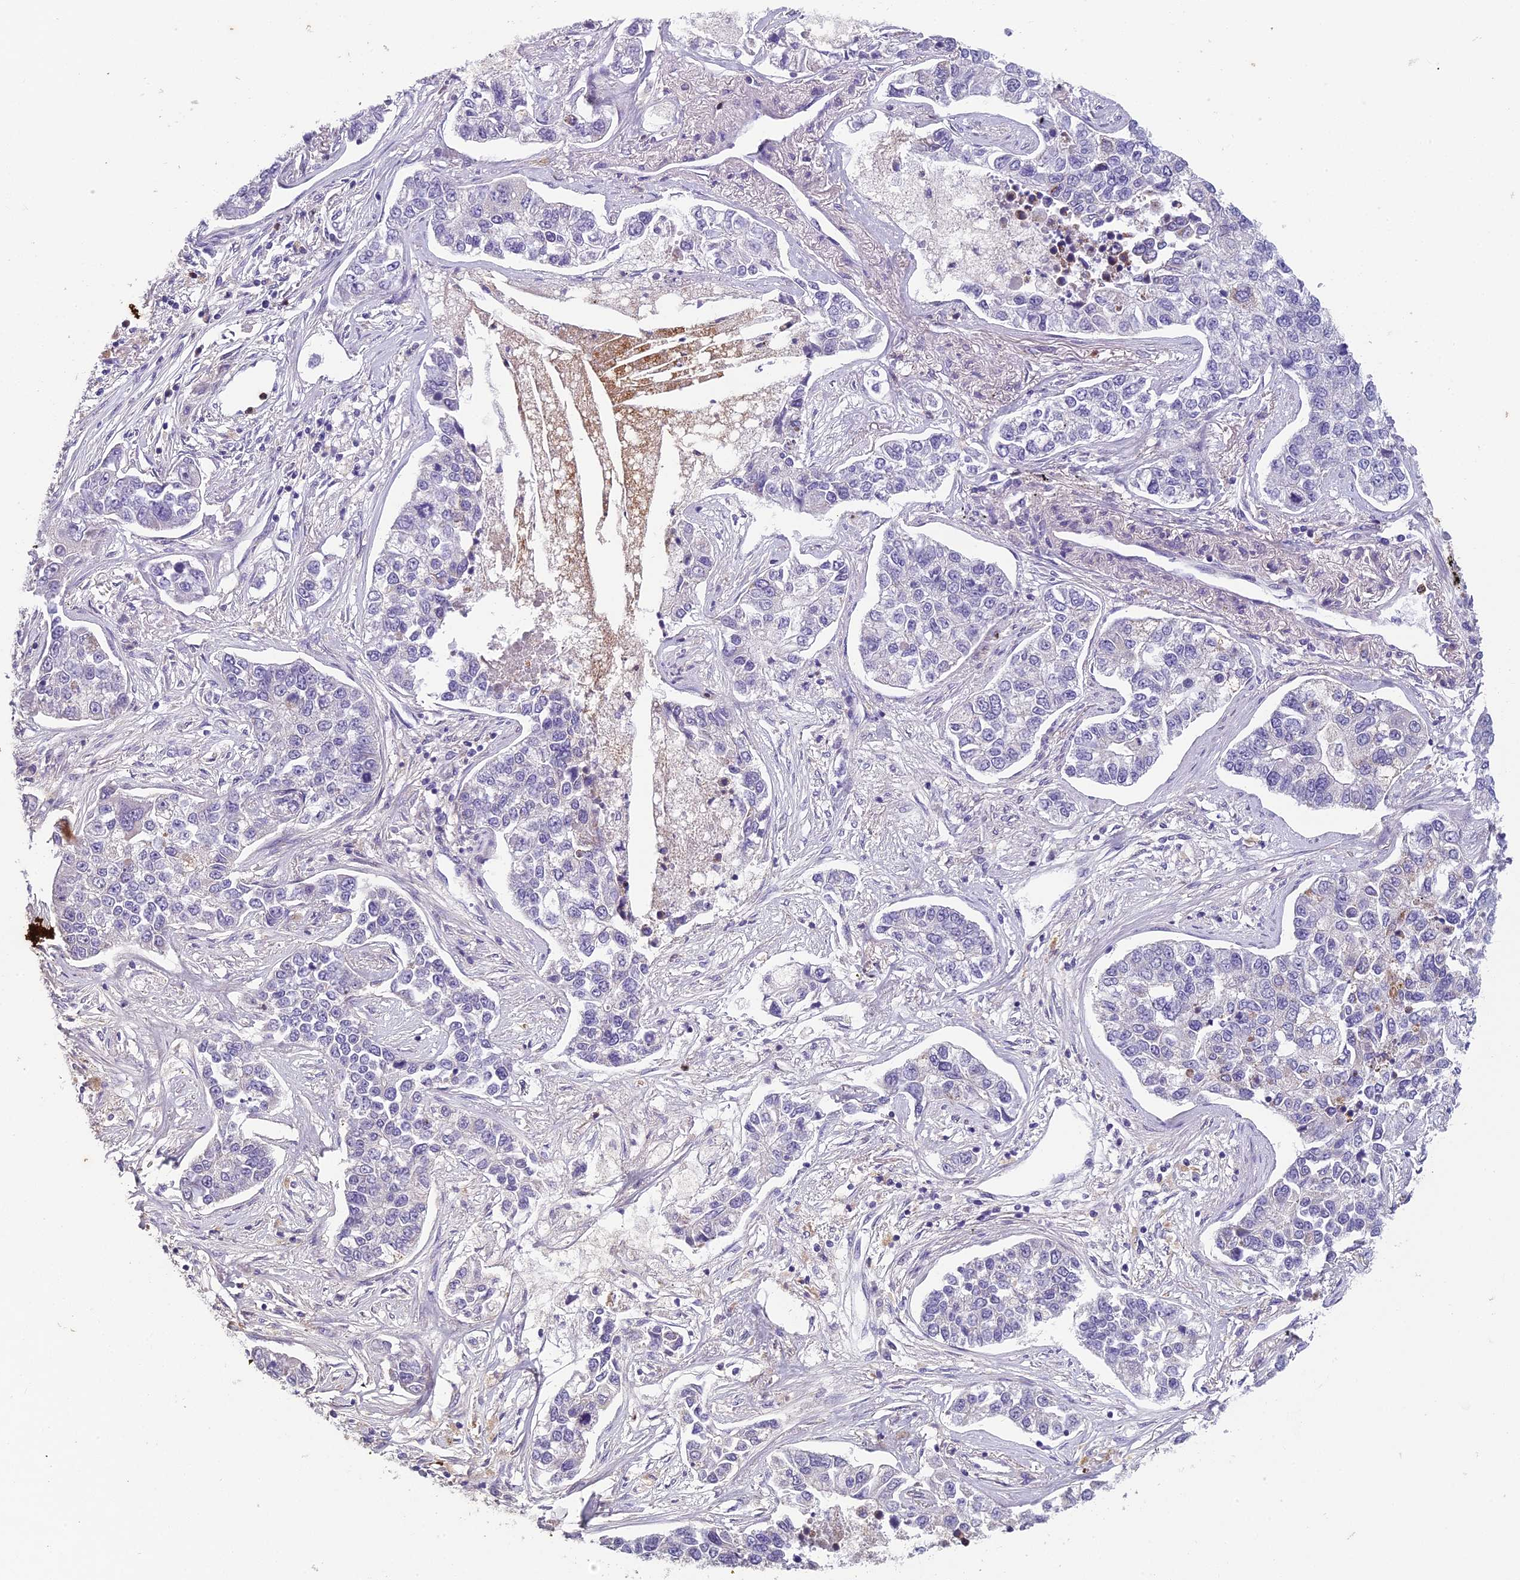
{"staining": {"intensity": "negative", "quantity": "none", "location": "none"}, "tissue": "lung cancer", "cell_type": "Tumor cells", "image_type": "cancer", "snomed": [{"axis": "morphology", "description": "Adenocarcinoma, NOS"}, {"axis": "topography", "description": "Lung"}], "caption": "Immunohistochemistry (IHC) image of human lung cancer stained for a protein (brown), which exhibits no staining in tumor cells. The staining is performed using DAB (3,3'-diaminobenzidine) brown chromogen with nuclei counter-stained in using hematoxylin.", "gene": "ENSG00000188897", "patient": {"sex": "male", "age": 49}}